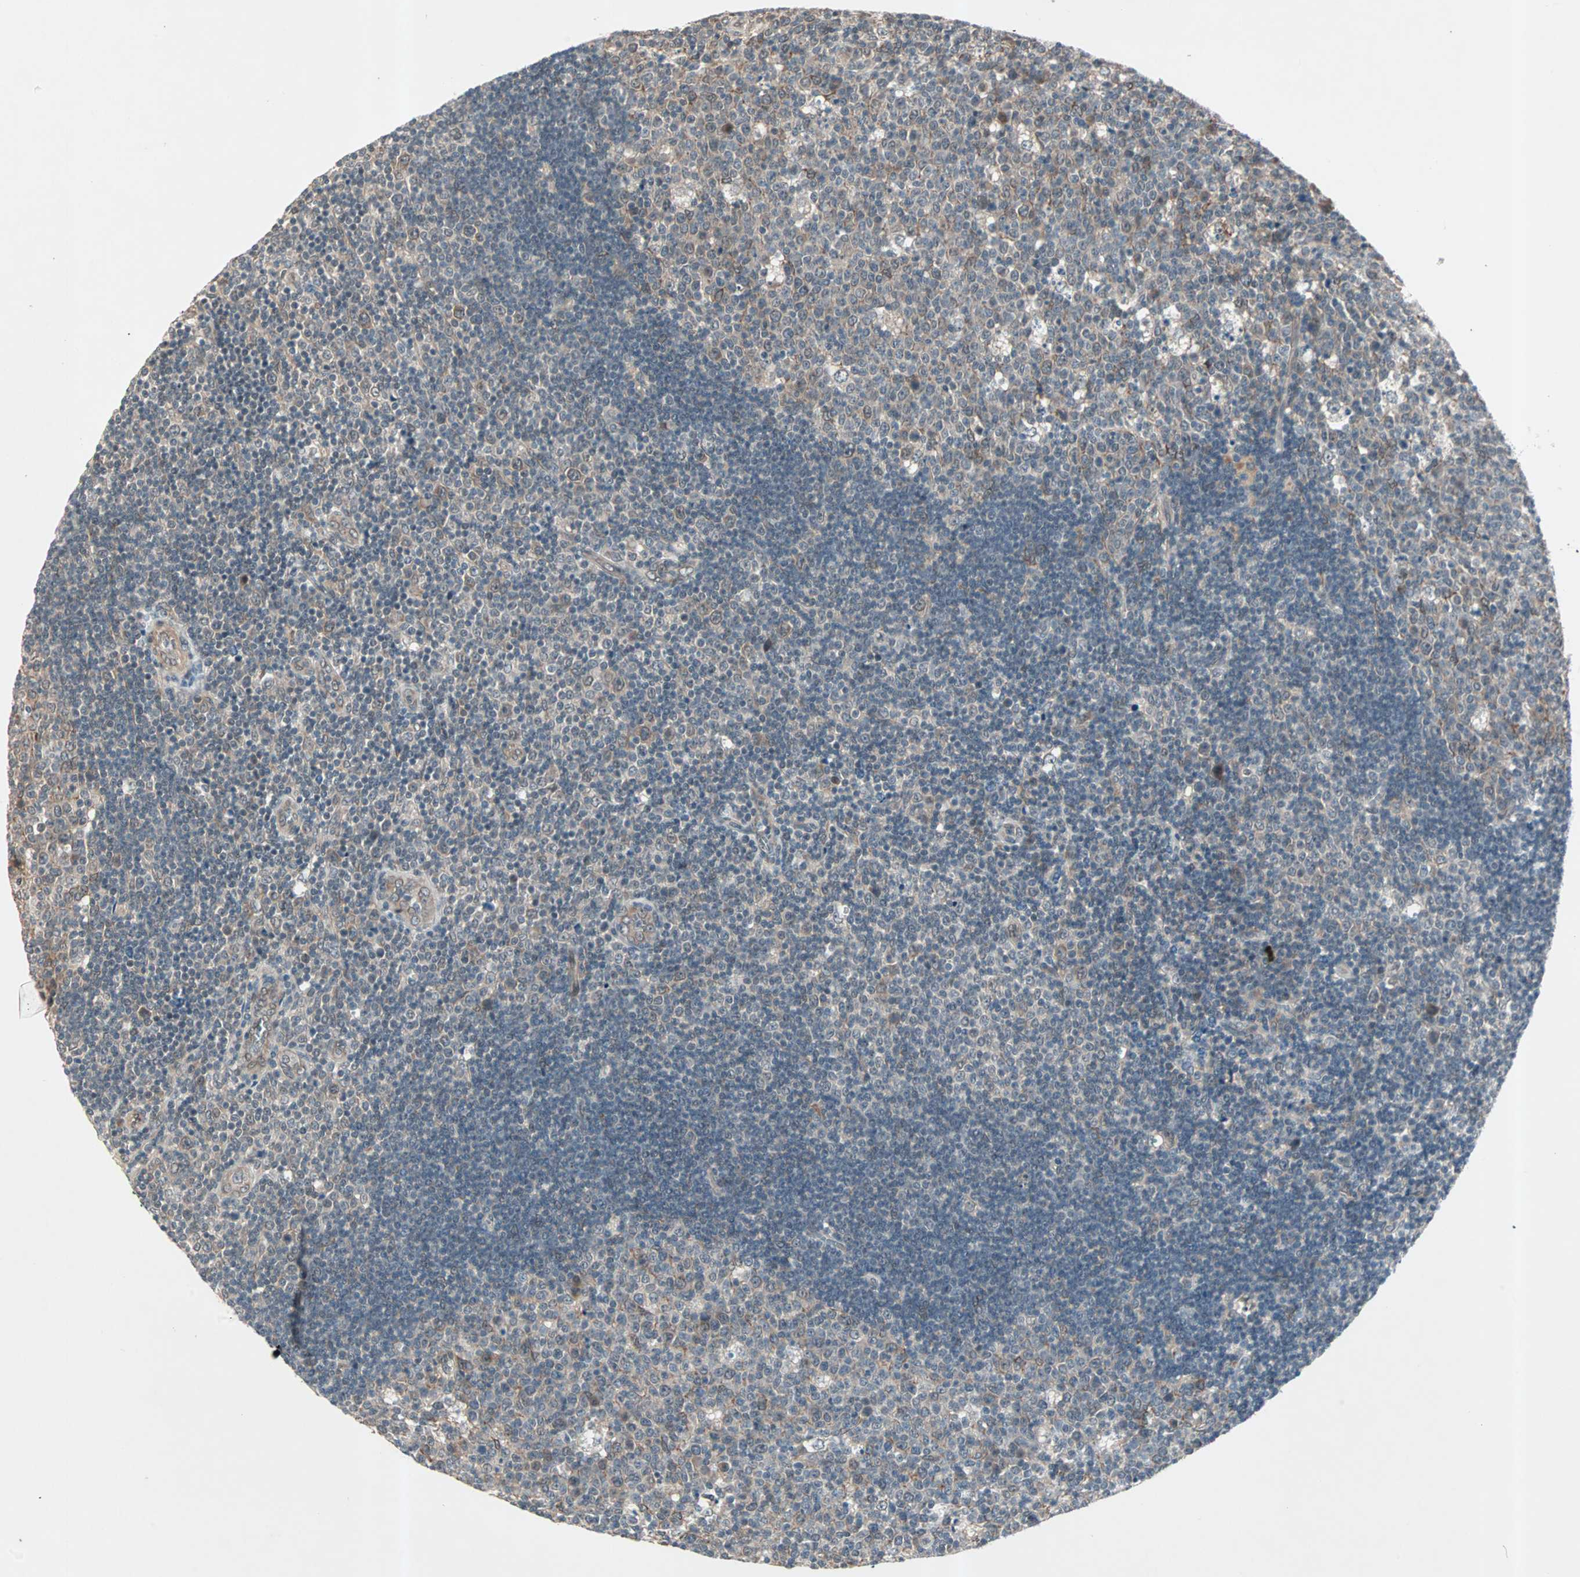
{"staining": {"intensity": "moderate", "quantity": "25%-75%", "location": "cytoplasmic/membranous"}, "tissue": "lymph node", "cell_type": "Germinal center cells", "image_type": "normal", "snomed": [{"axis": "morphology", "description": "Normal tissue, NOS"}, {"axis": "topography", "description": "Lymph node"}, {"axis": "topography", "description": "Salivary gland"}], "caption": "Immunohistochemical staining of normal human lymph node reveals 25%-75% levels of moderate cytoplasmic/membranous protein positivity in approximately 25%-75% of germinal center cells. The staining was performed using DAB (3,3'-diaminobenzidine) to visualize the protein expression in brown, while the nuclei were stained in blue with hematoxylin (Magnification: 20x).", "gene": "PGBD1", "patient": {"sex": "male", "age": 8}}